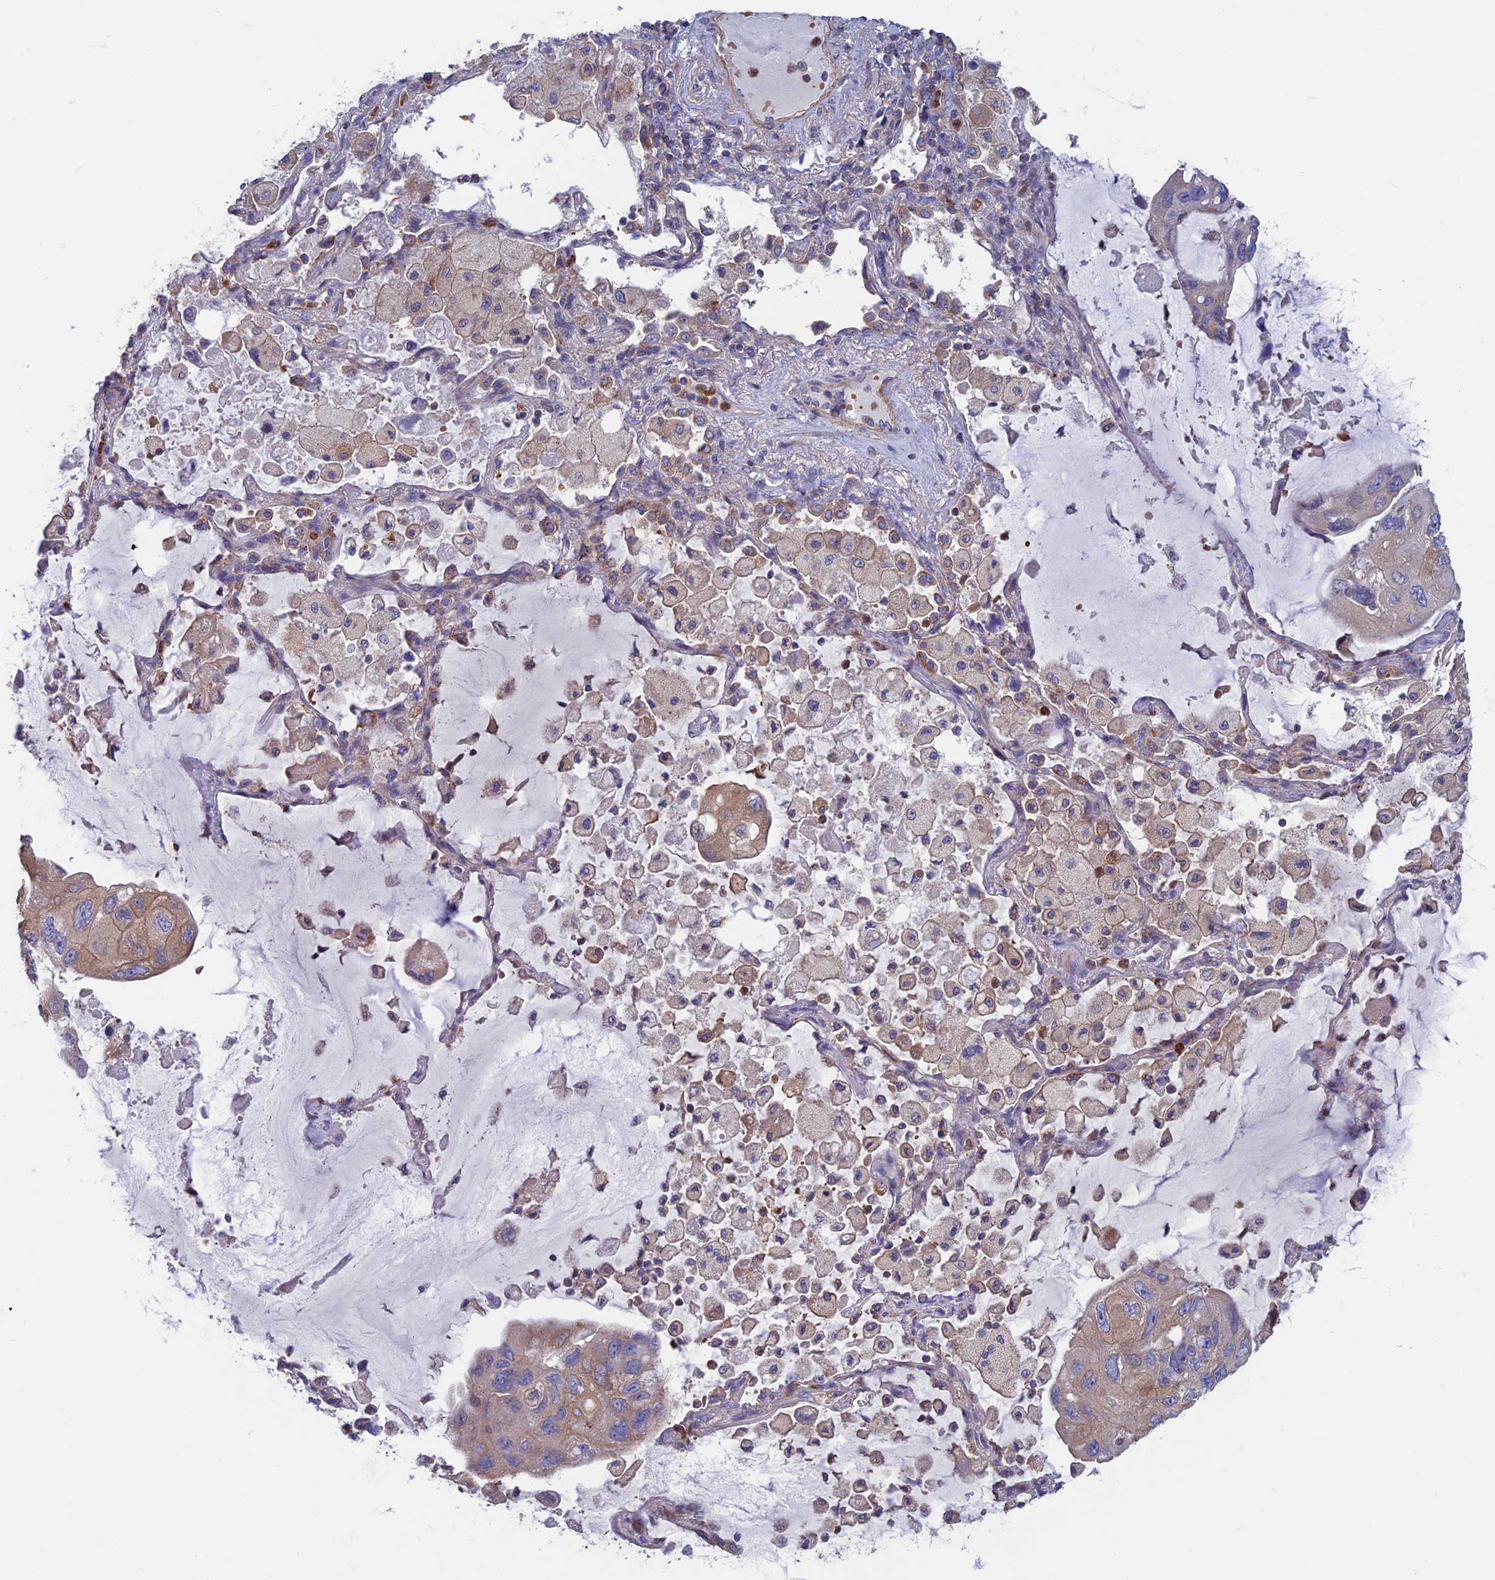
{"staining": {"intensity": "weak", "quantity": "25%-75%", "location": "cytoplasmic/membranous"}, "tissue": "lung cancer", "cell_type": "Tumor cells", "image_type": "cancer", "snomed": [{"axis": "morphology", "description": "Squamous cell carcinoma, NOS"}, {"axis": "topography", "description": "Lung"}], "caption": "Human lung squamous cell carcinoma stained with a brown dye shows weak cytoplasmic/membranous positive expression in about 25%-75% of tumor cells.", "gene": "DNM1L", "patient": {"sex": "female", "age": 73}}